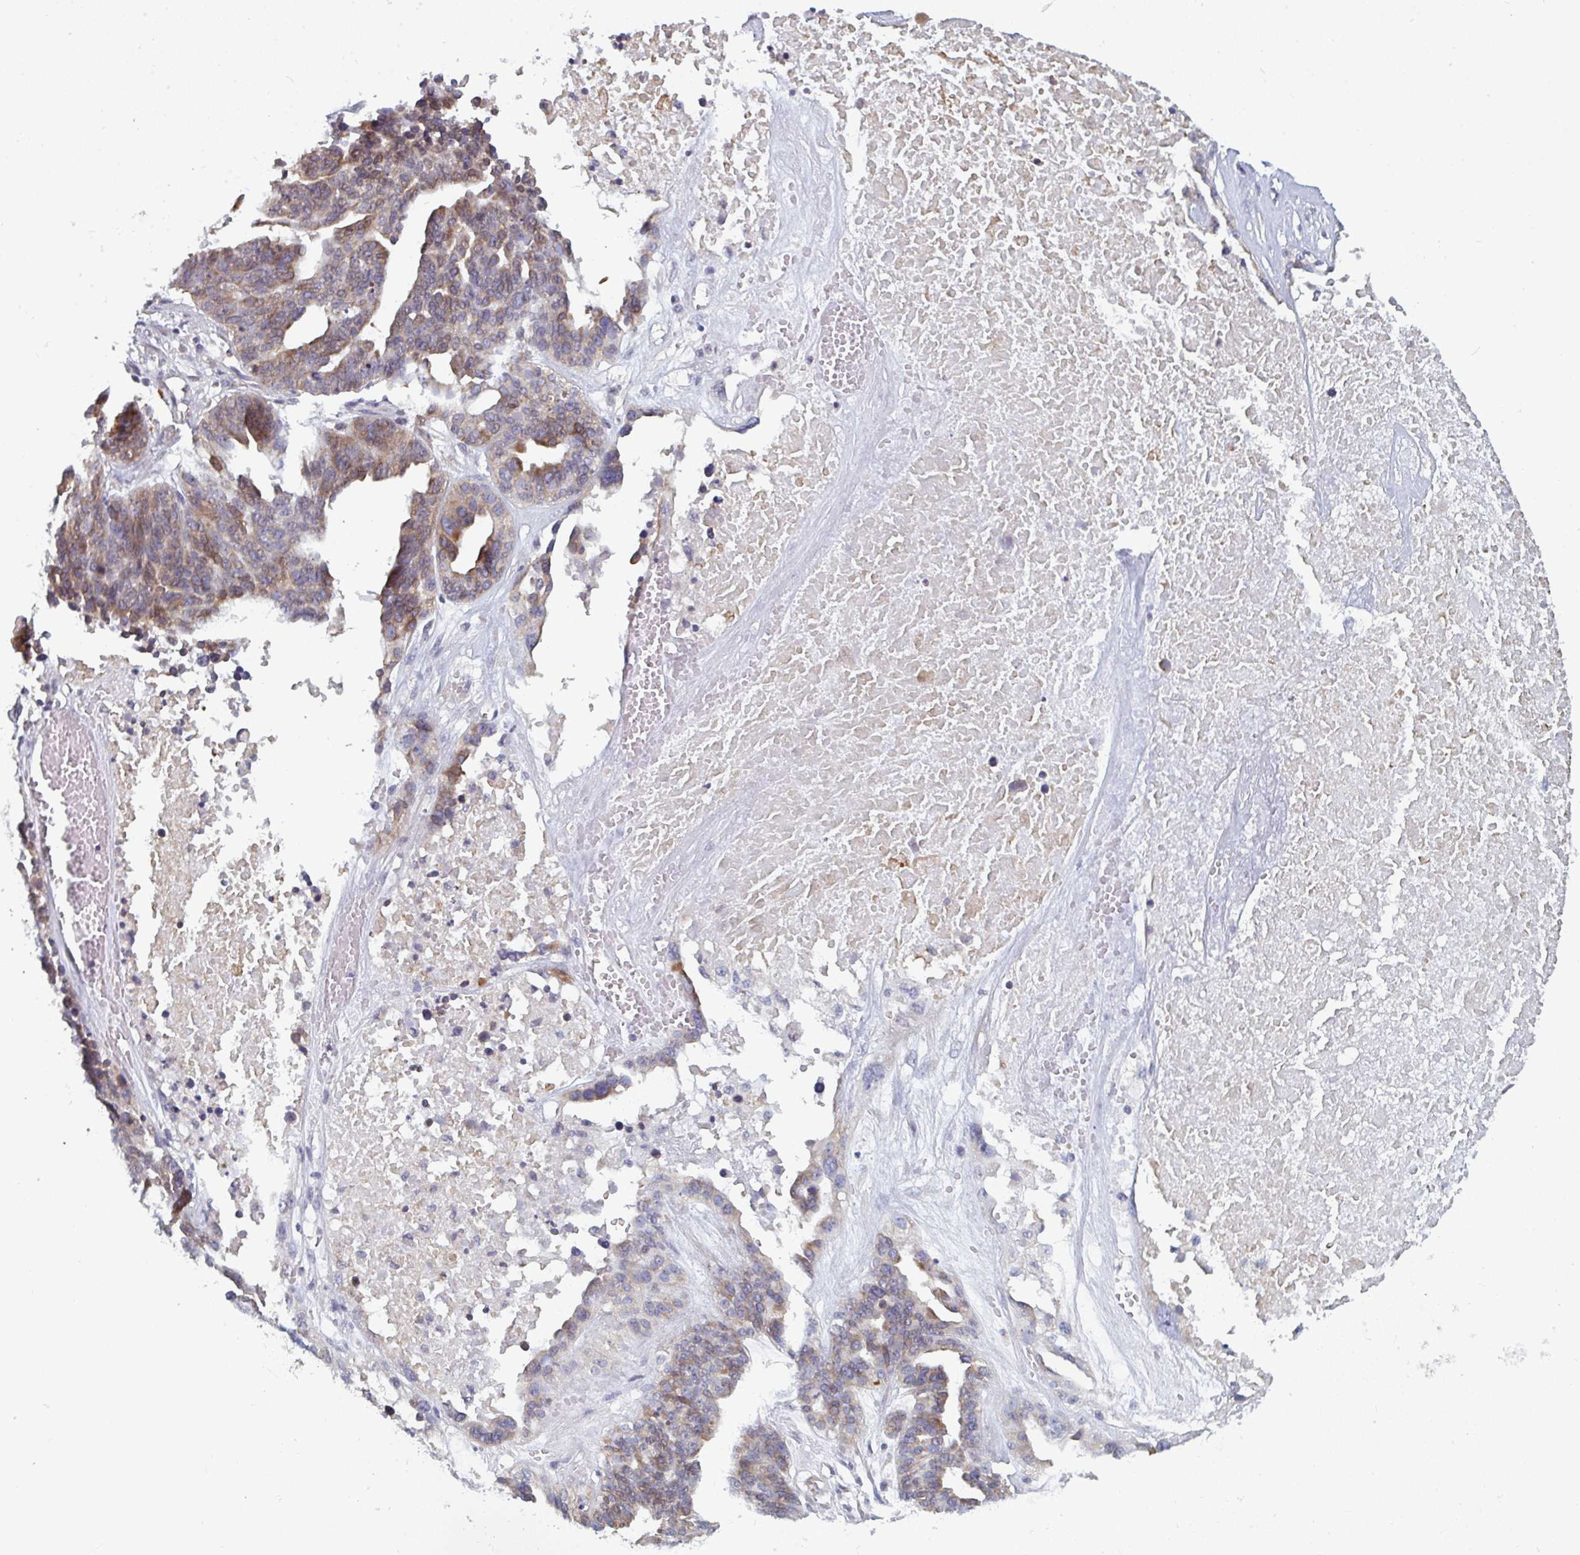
{"staining": {"intensity": "moderate", "quantity": ">75%", "location": "cytoplasmic/membranous"}, "tissue": "ovarian cancer", "cell_type": "Tumor cells", "image_type": "cancer", "snomed": [{"axis": "morphology", "description": "Cystadenocarcinoma, serous, NOS"}, {"axis": "topography", "description": "Ovary"}], "caption": "A brown stain shows moderate cytoplasmic/membranous expression of a protein in serous cystadenocarcinoma (ovarian) tumor cells. (IHC, brightfield microscopy, high magnification).", "gene": "LYSMD4", "patient": {"sex": "female", "age": 59}}